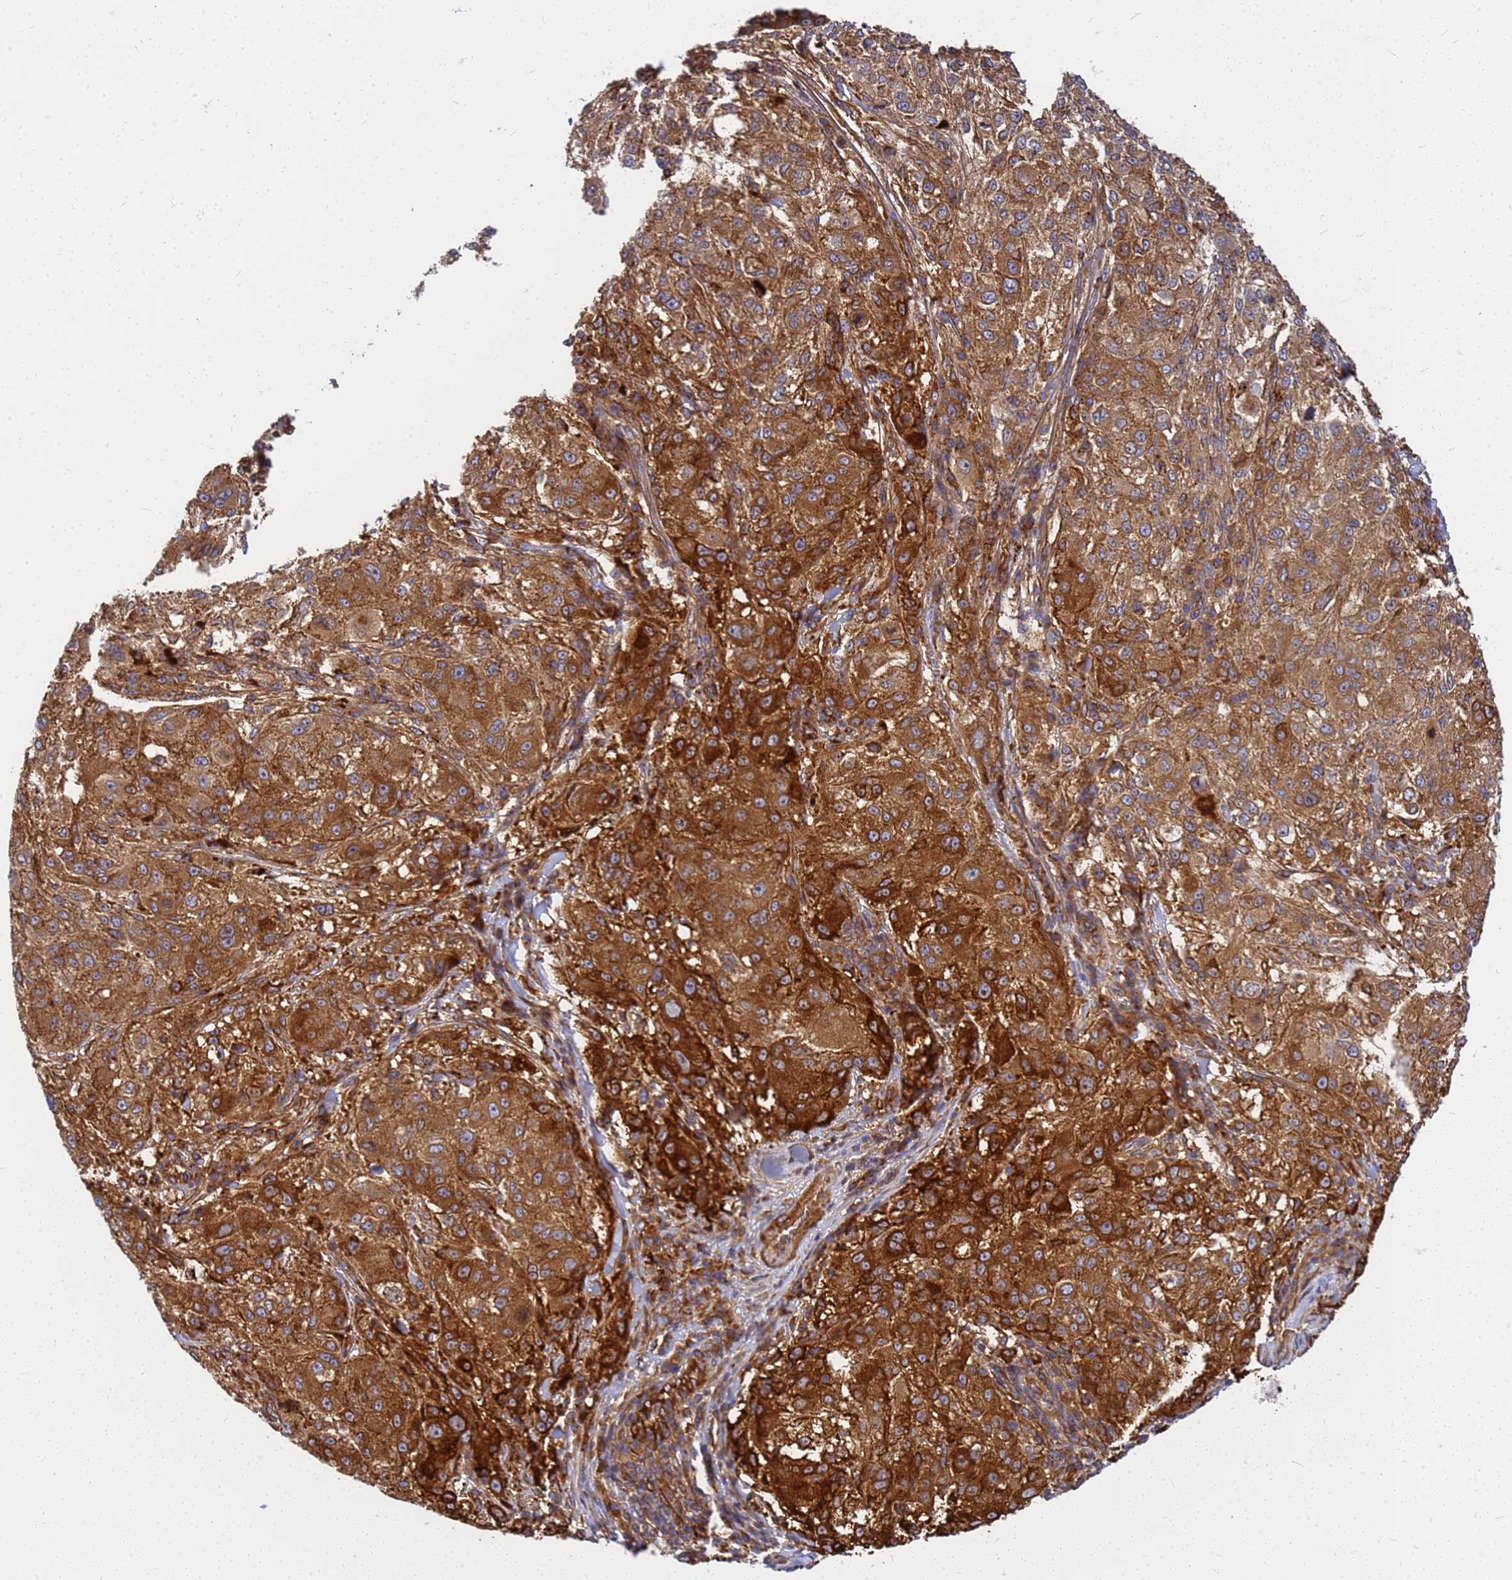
{"staining": {"intensity": "strong", "quantity": "25%-75%", "location": "cytoplasmic/membranous"}, "tissue": "melanoma", "cell_type": "Tumor cells", "image_type": "cancer", "snomed": [{"axis": "morphology", "description": "Necrosis, NOS"}, {"axis": "morphology", "description": "Malignant melanoma, NOS"}, {"axis": "topography", "description": "Skin"}], "caption": "A brown stain highlights strong cytoplasmic/membranous expression of a protein in melanoma tumor cells.", "gene": "C2CD5", "patient": {"sex": "female", "age": 87}}